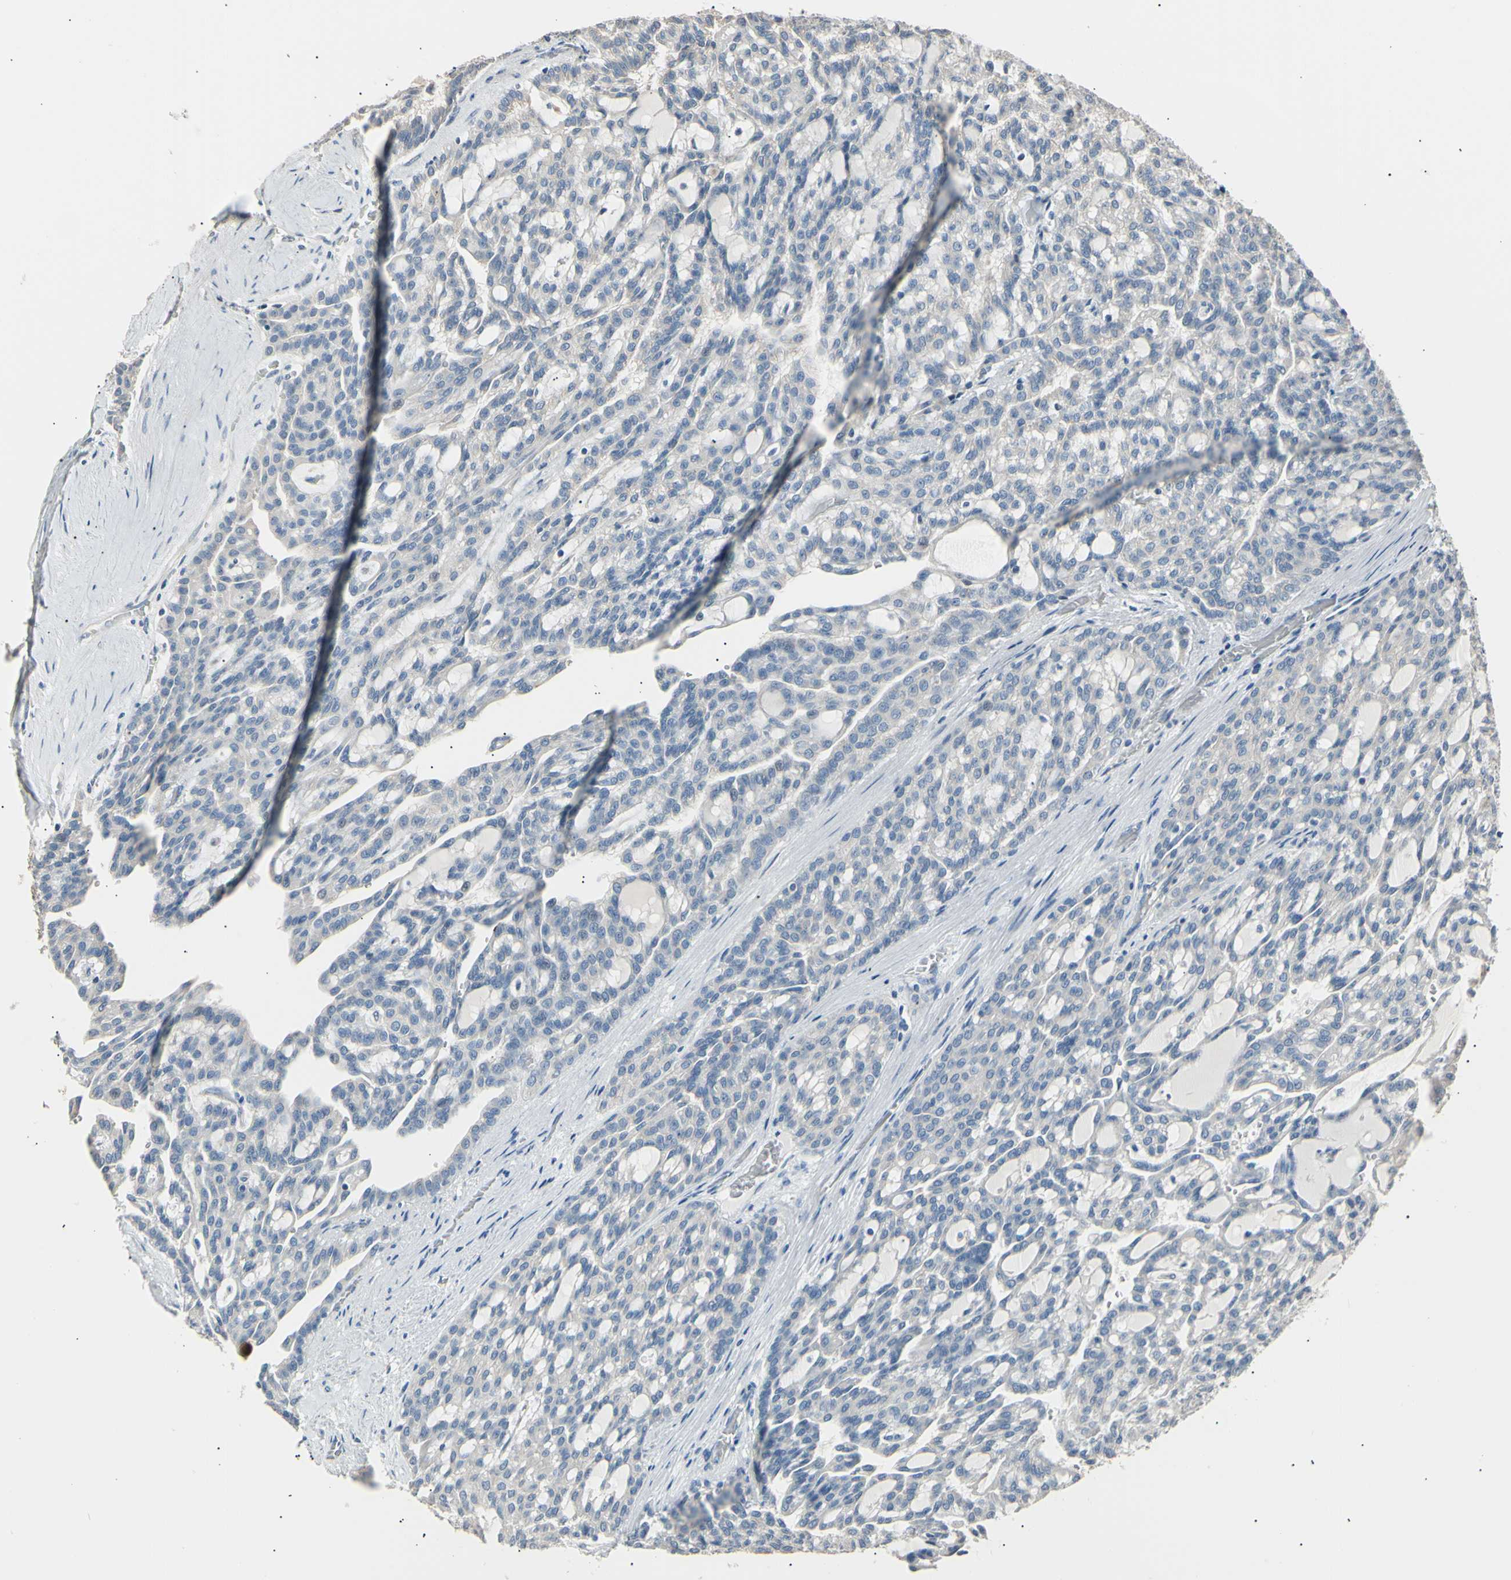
{"staining": {"intensity": "negative", "quantity": "none", "location": "none"}, "tissue": "renal cancer", "cell_type": "Tumor cells", "image_type": "cancer", "snomed": [{"axis": "morphology", "description": "Adenocarcinoma, NOS"}, {"axis": "topography", "description": "Kidney"}], "caption": "An image of human renal cancer is negative for staining in tumor cells.", "gene": "LDLR", "patient": {"sex": "male", "age": 63}}